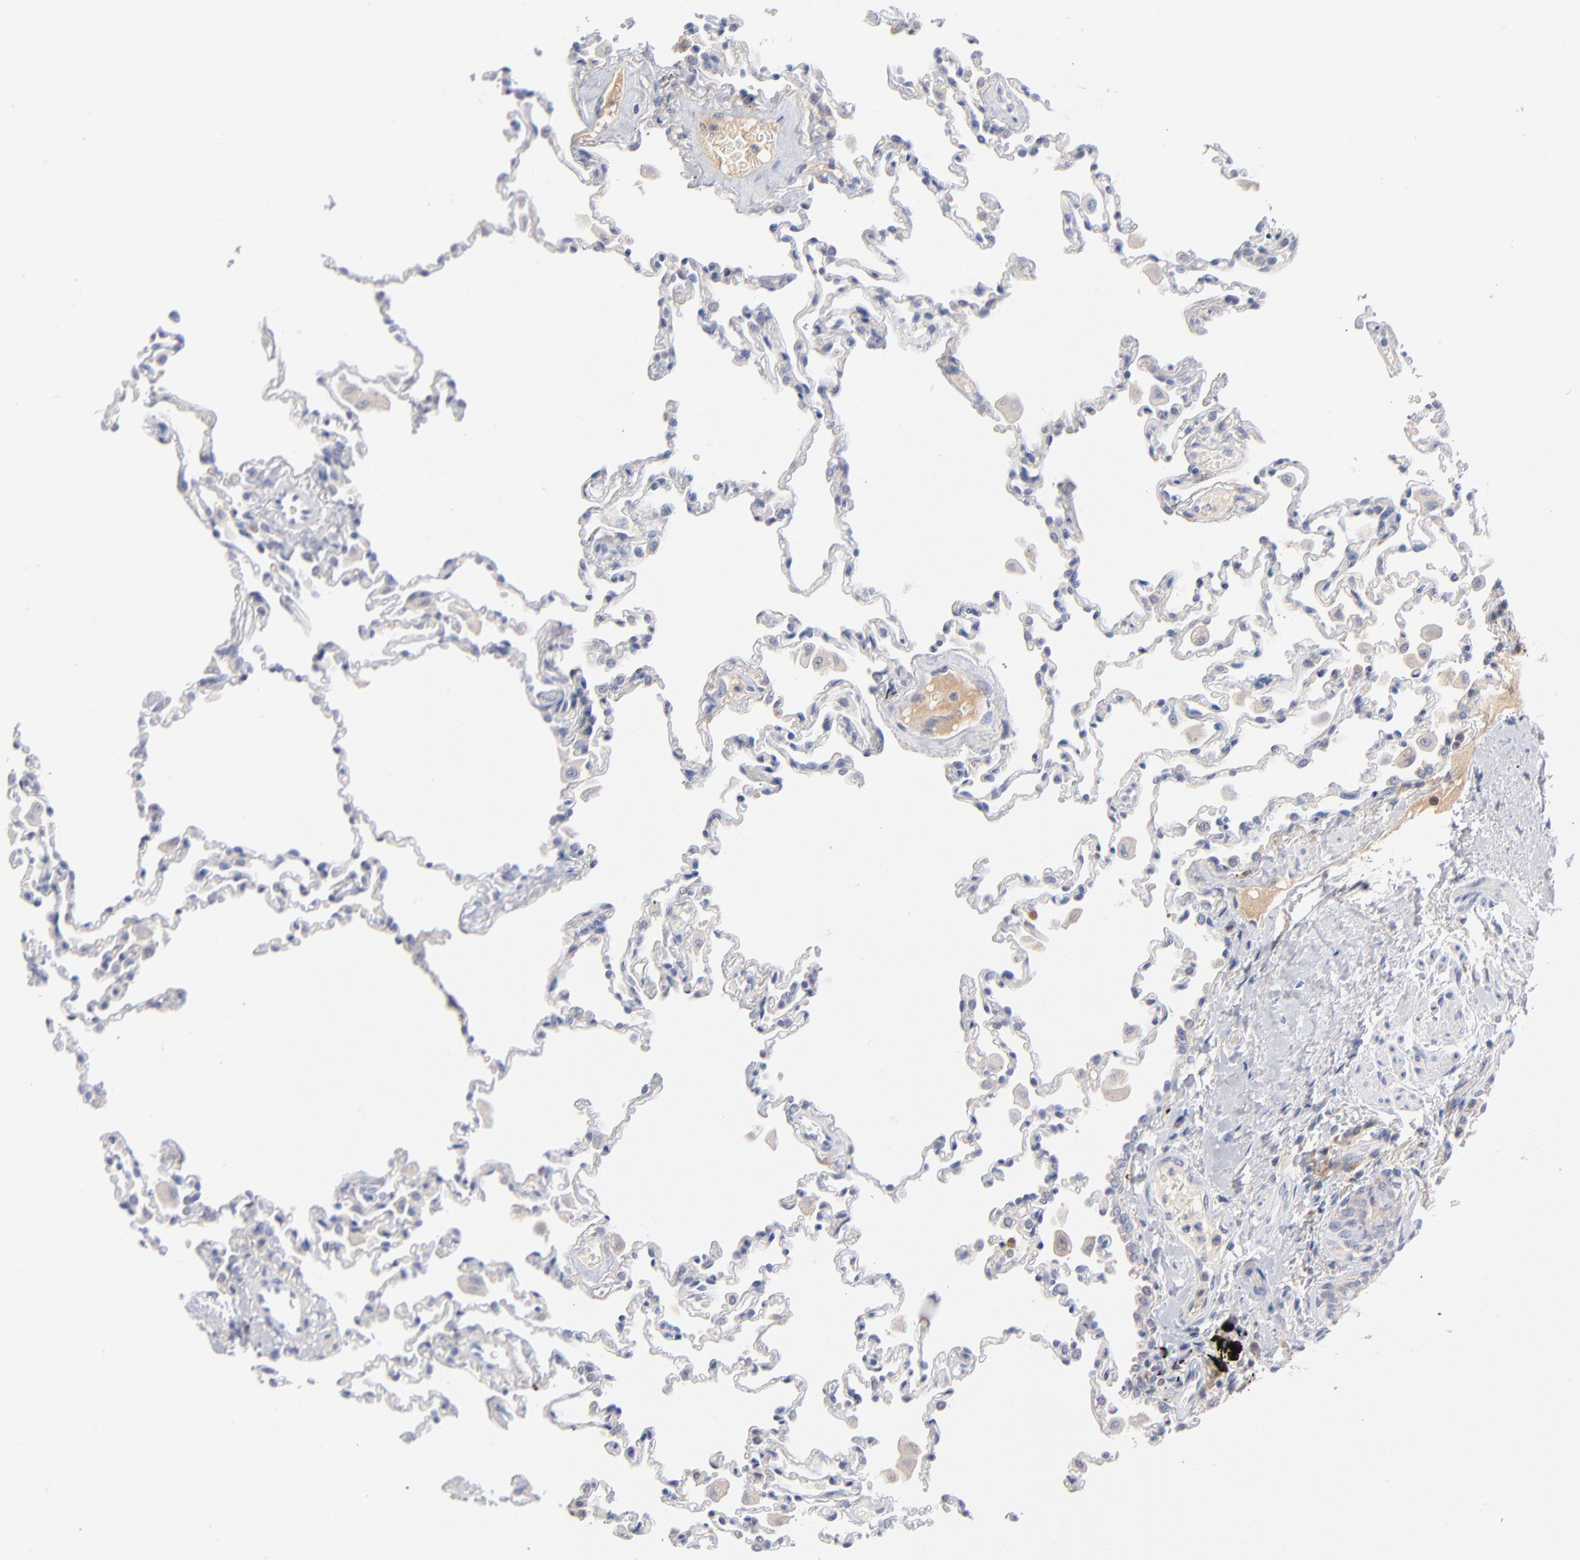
{"staining": {"intensity": "negative", "quantity": "none", "location": "none"}, "tissue": "lung", "cell_type": "Alveolar cells", "image_type": "normal", "snomed": [{"axis": "morphology", "description": "Normal tissue, NOS"}, {"axis": "topography", "description": "Lung"}], "caption": "Alveolar cells are negative for brown protein staining in normal lung. (DAB (3,3'-diaminobenzidine) immunohistochemistry (IHC) with hematoxylin counter stain).", "gene": "F12", "patient": {"sex": "male", "age": 59}}